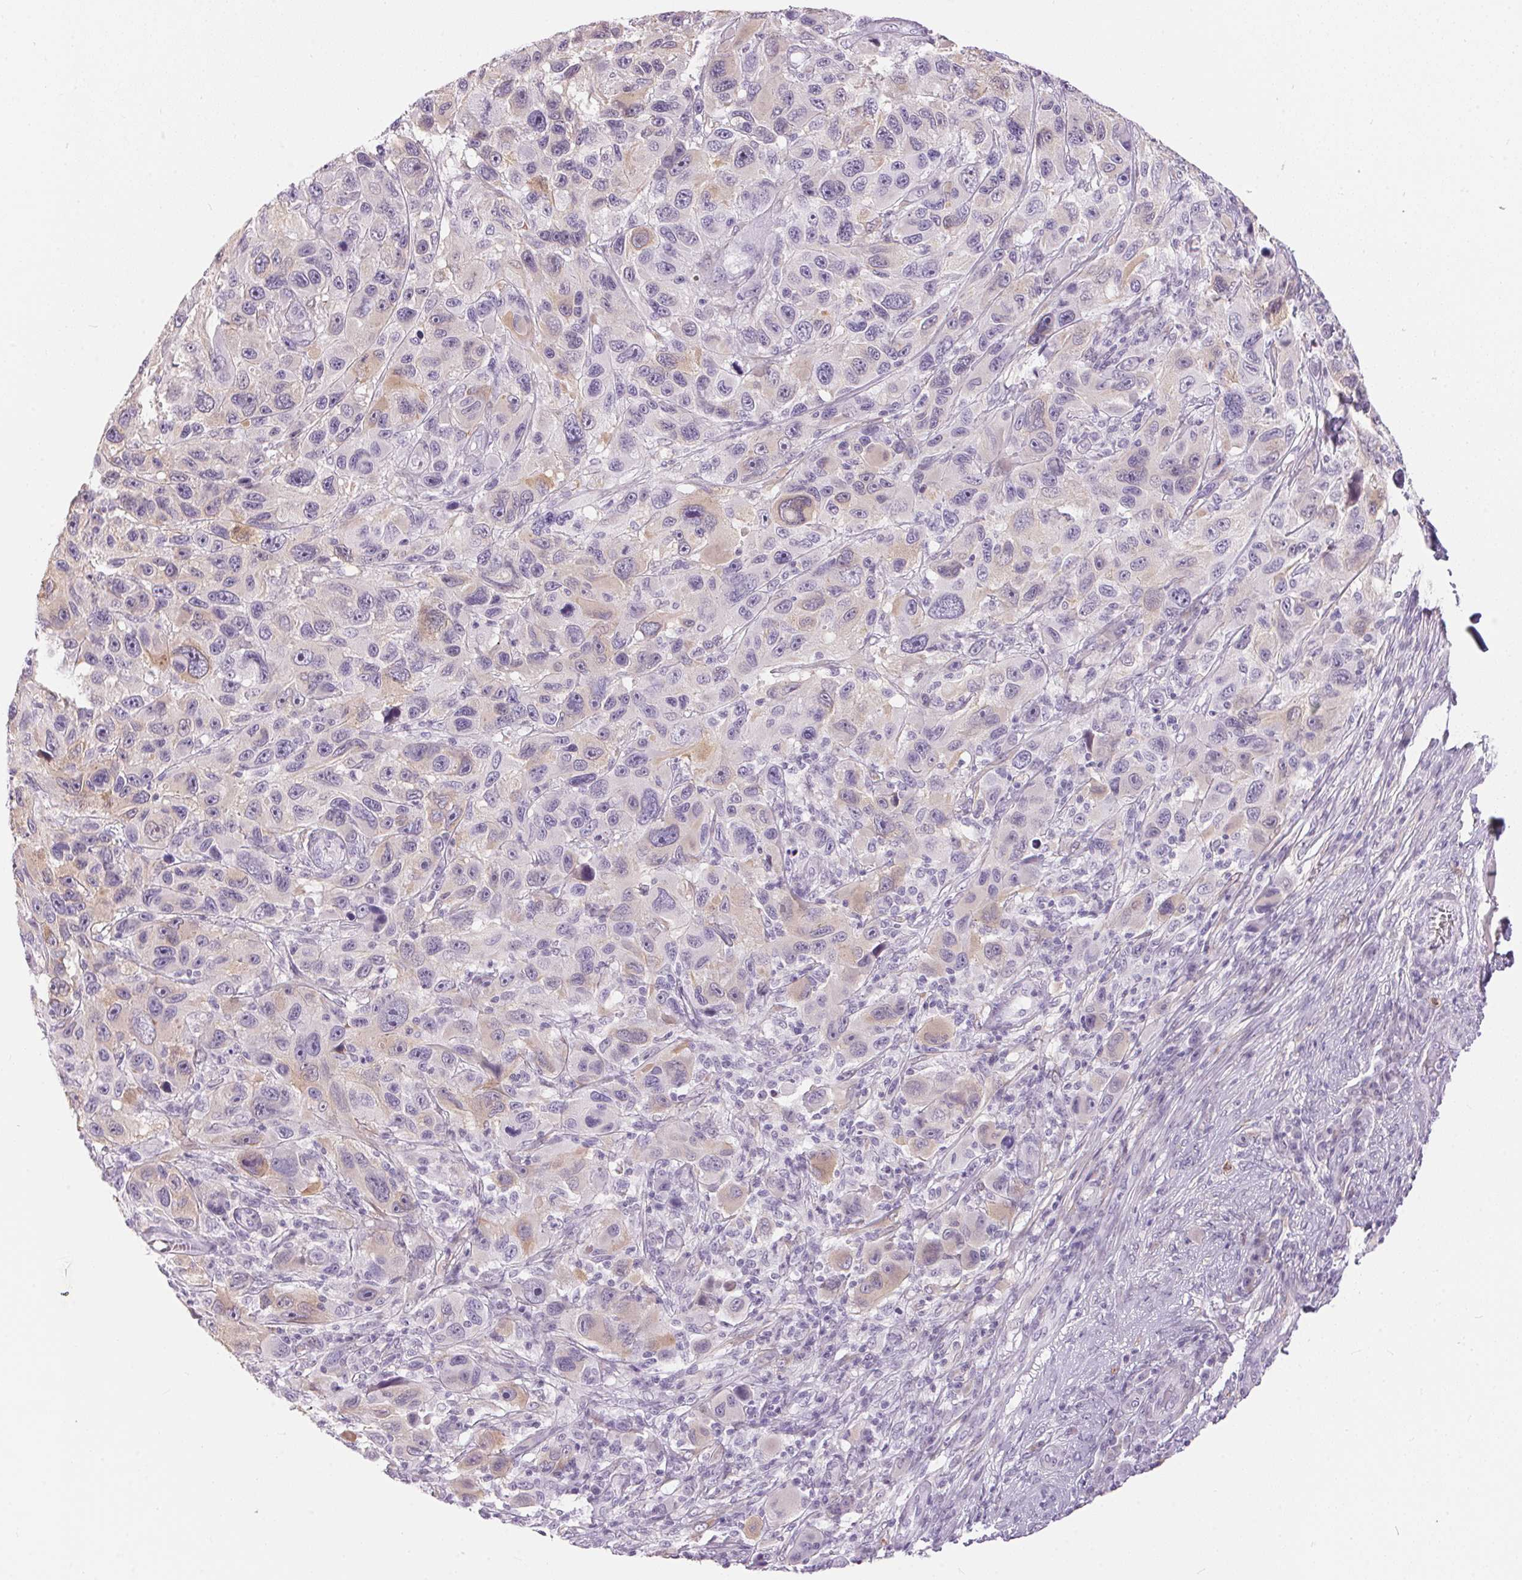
{"staining": {"intensity": "negative", "quantity": "none", "location": "none"}, "tissue": "melanoma", "cell_type": "Tumor cells", "image_type": "cancer", "snomed": [{"axis": "morphology", "description": "Malignant melanoma, NOS"}, {"axis": "topography", "description": "Skin"}], "caption": "Photomicrograph shows no protein expression in tumor cells of melanoma tissue.", "gene": "CADPS", "patient": {"sex": "male", "age": 53}}